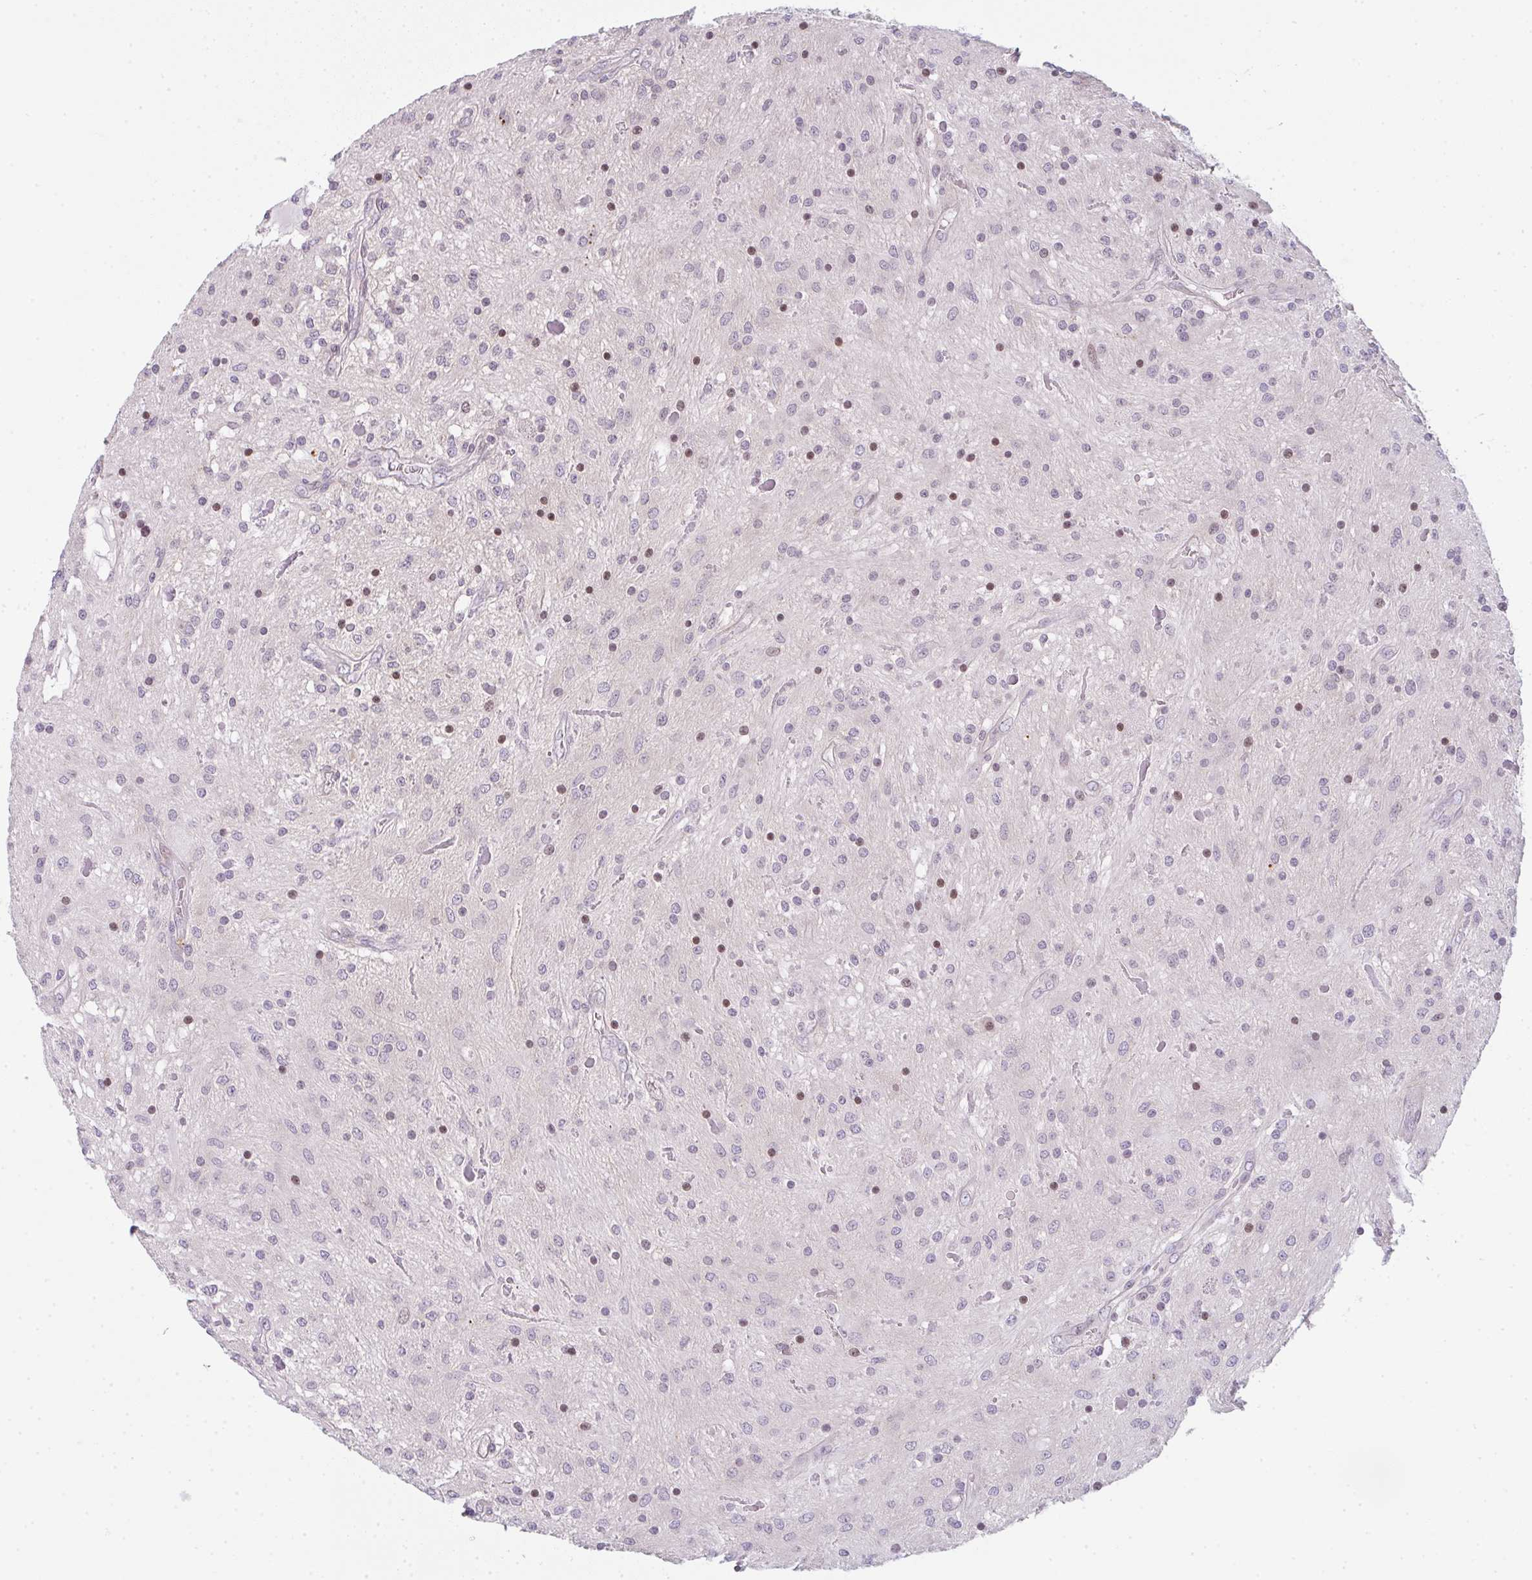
{"staining": {"intensity": "negative", "quantity": "none", "location": "none"}, "tissue": "glioma", "cell_type": "Tumor cells", "image_type": "cancer", "snomed": [{"axis": "morphology", "description": "Glioma, malignant, Low grade"}, {"axis": "topography", "description": "Cerebellum"}], "caption": "The image shows no staining of tumor cells in malignant low-grade glioma. (DAB (3,3'-diaminobenzidine) immunohistochemistry visualized using brightfield microscopy, high magnification).", "gene": "TMEM237", "patient": {"sex": "female", "age": 14}}